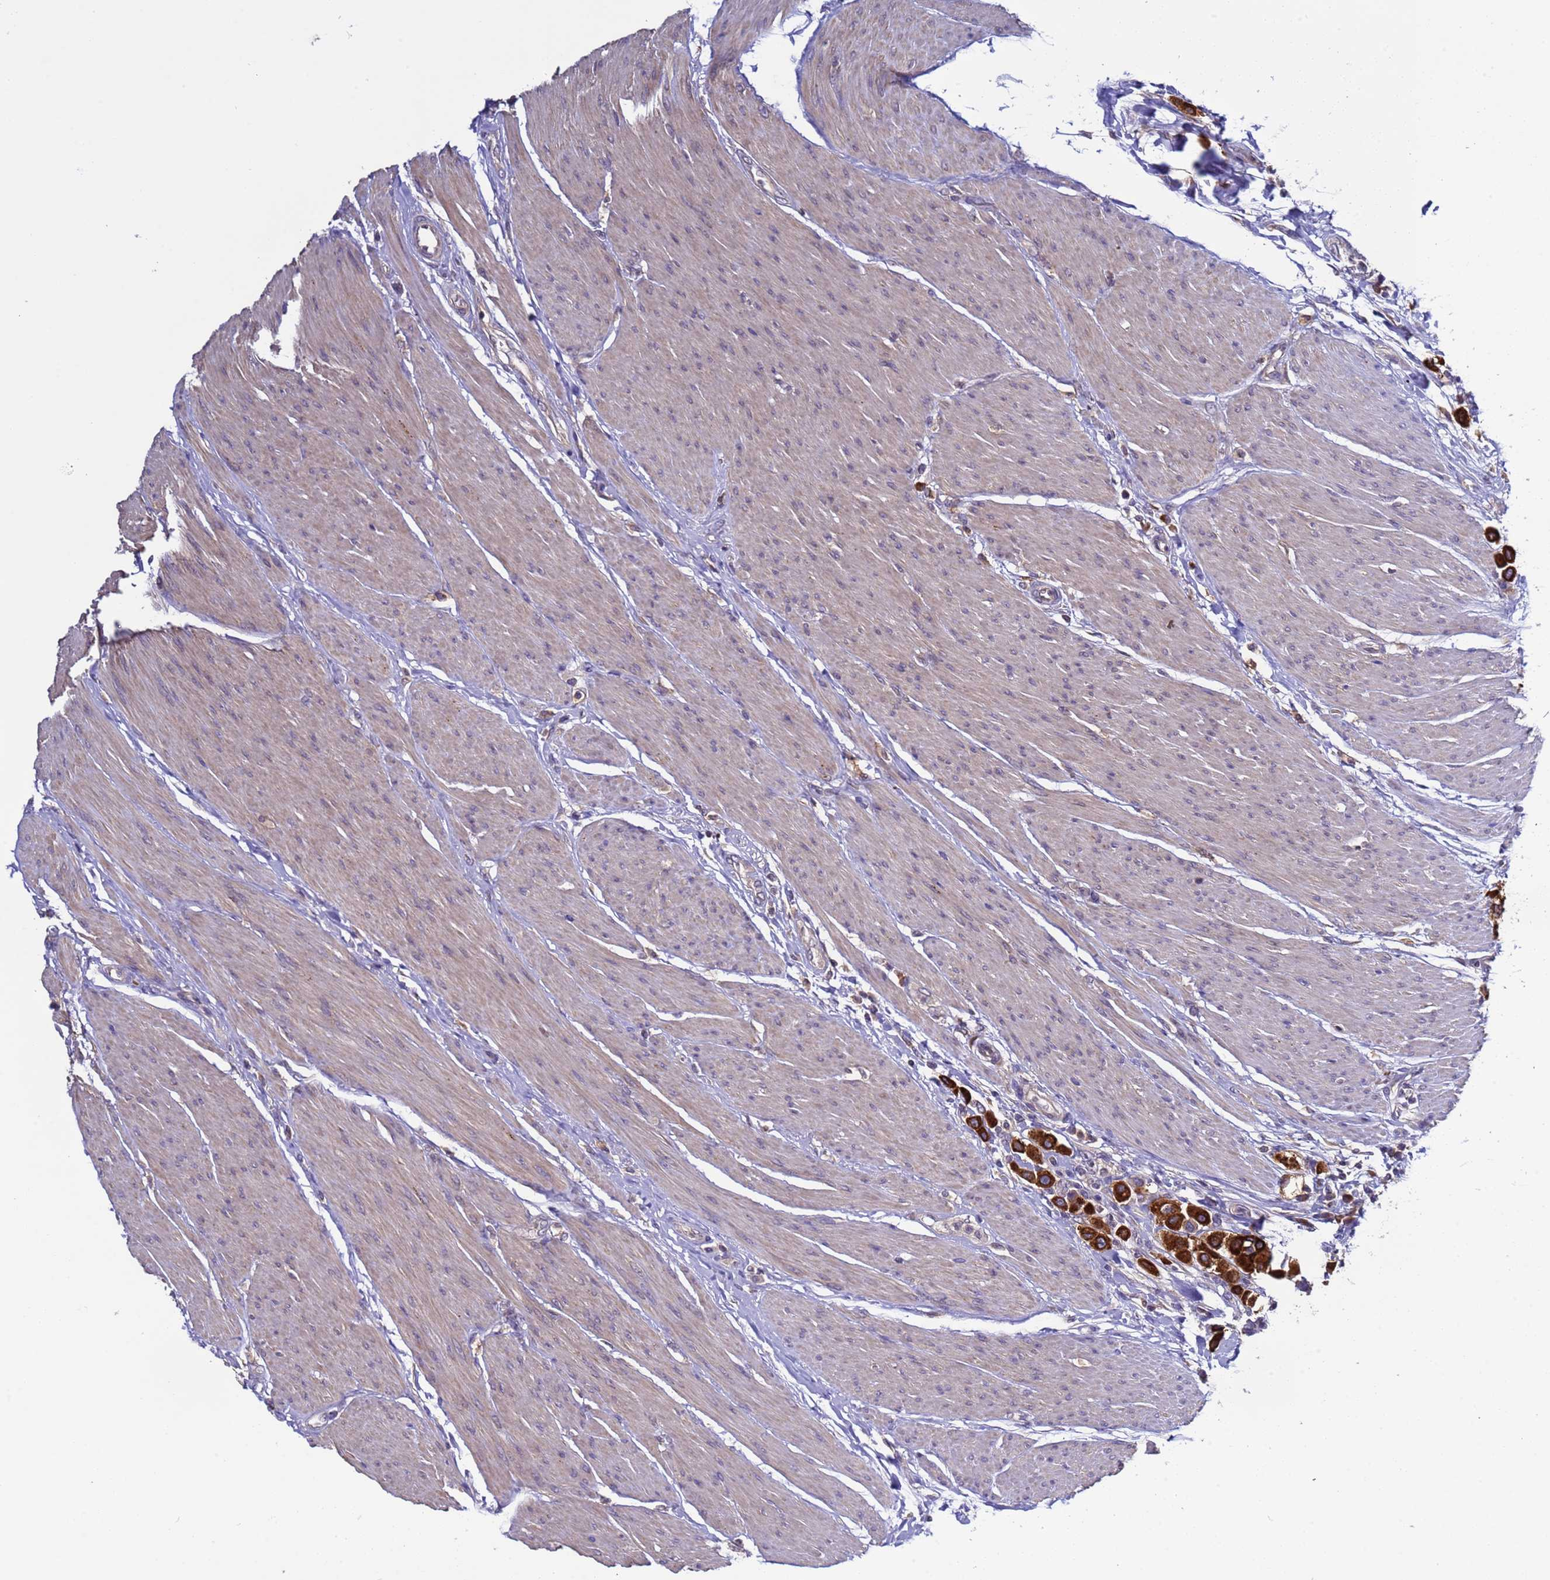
{"staining": {"intensity": "strong", "quantity": ">75%", "location": "cytoplasmic/membranous"}, "tissue": "urothelial cancer", "cell_type": "Tumor cells", "image_type": "cancer", "snomed": [{"axis": "morphology", "description": "Urothelial carcinoma, High grade"}, {"axis": "topography", "description": "Urinary bladder"}], "caption": "Immunohistochemical staining of human urothelial carcinoma (high-grade) exhibits high levels of strong cytoplasmic/membranous protein expression in approximately >75% of tumor cells. The protein of interest is stained brown, and the nuclei are stained in blue (DAB (3,3'-diaminobenzidine) IHC with brightfield microscopy, high magnification).", "gene": "ELMOD2", "patient": {"sex": "male", "age": 50}}